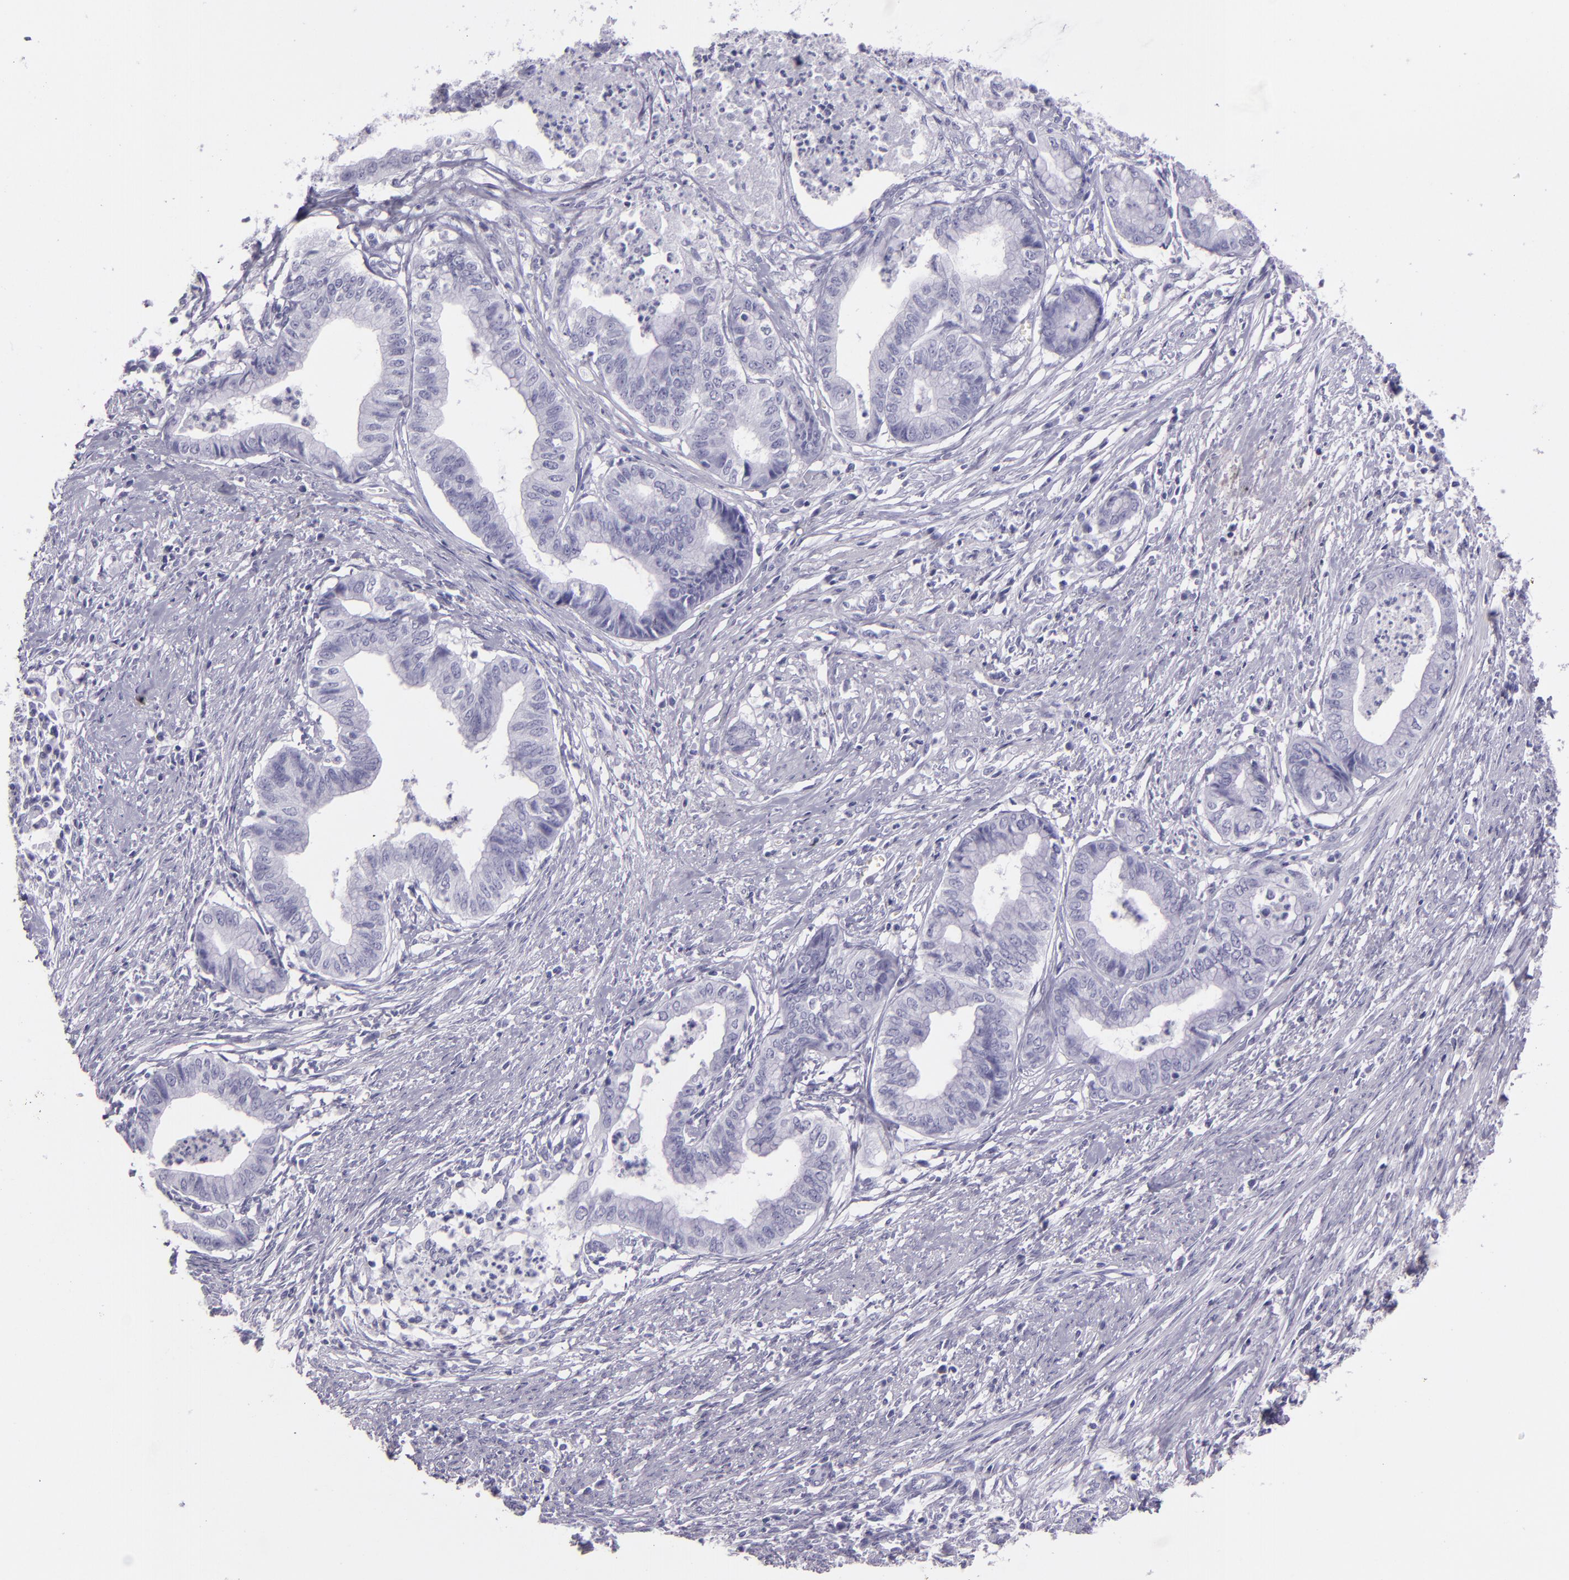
{"staining": {"intensity": "negative", "quantity": "none", "location": "none"}, "tissue": "endometrial cancer", "cell_type": "Tumor cells", "image_type": "cancer", "snomed": [{"axis": "morphology", "description": "Necrosis, NOS"}, {"axis": "morphology", "description": "Adenocarcinoma, NOS"}, {"axis": "topography", "description": "Endometrium"}], "caption": "Image shows no protein positivity in tumor cells of endometrial adenocarcinoma tissue.", "gene": "CR2", "patient": {"sex": "female", "age": 79}}